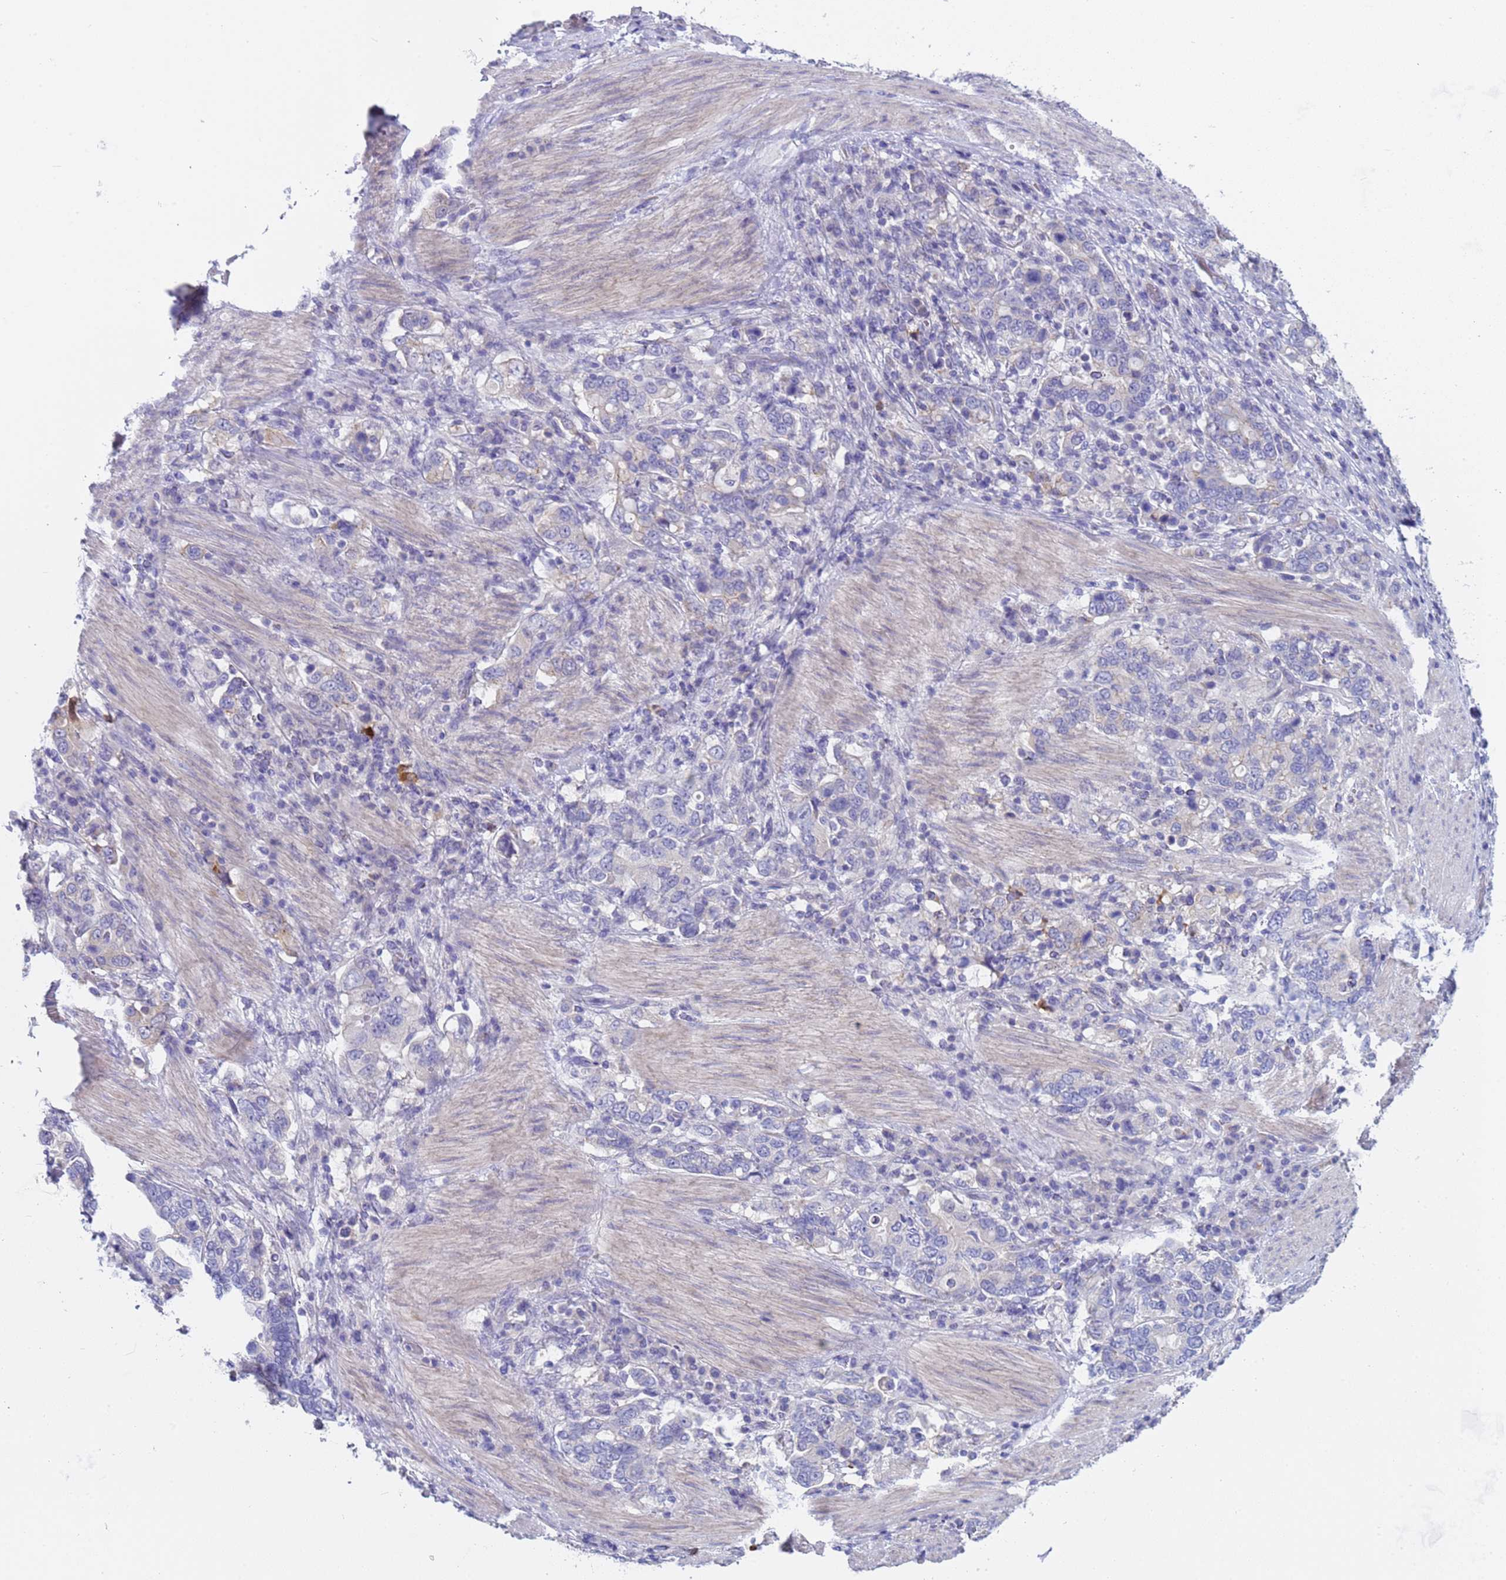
{"staining": {"intensity": "negative", "quantity": "none", "location": "none"}, "tissue": "stomach cancer", "cell_type": "Tumor cells", "image_type": "cancer", "snomed": [{"axis": "morphology", "description": "Adenocarcinoma, NOS"}, {"axis": "topography", "description": "Stomach, upper"}, {"axis": "topography", "description": "Stomach"}], "caption": "Tumor cells show no significant expression in stomach adenocarcinoma.", "gene": "C4orf46", "patient": {"sex": "male", "age": 62}}